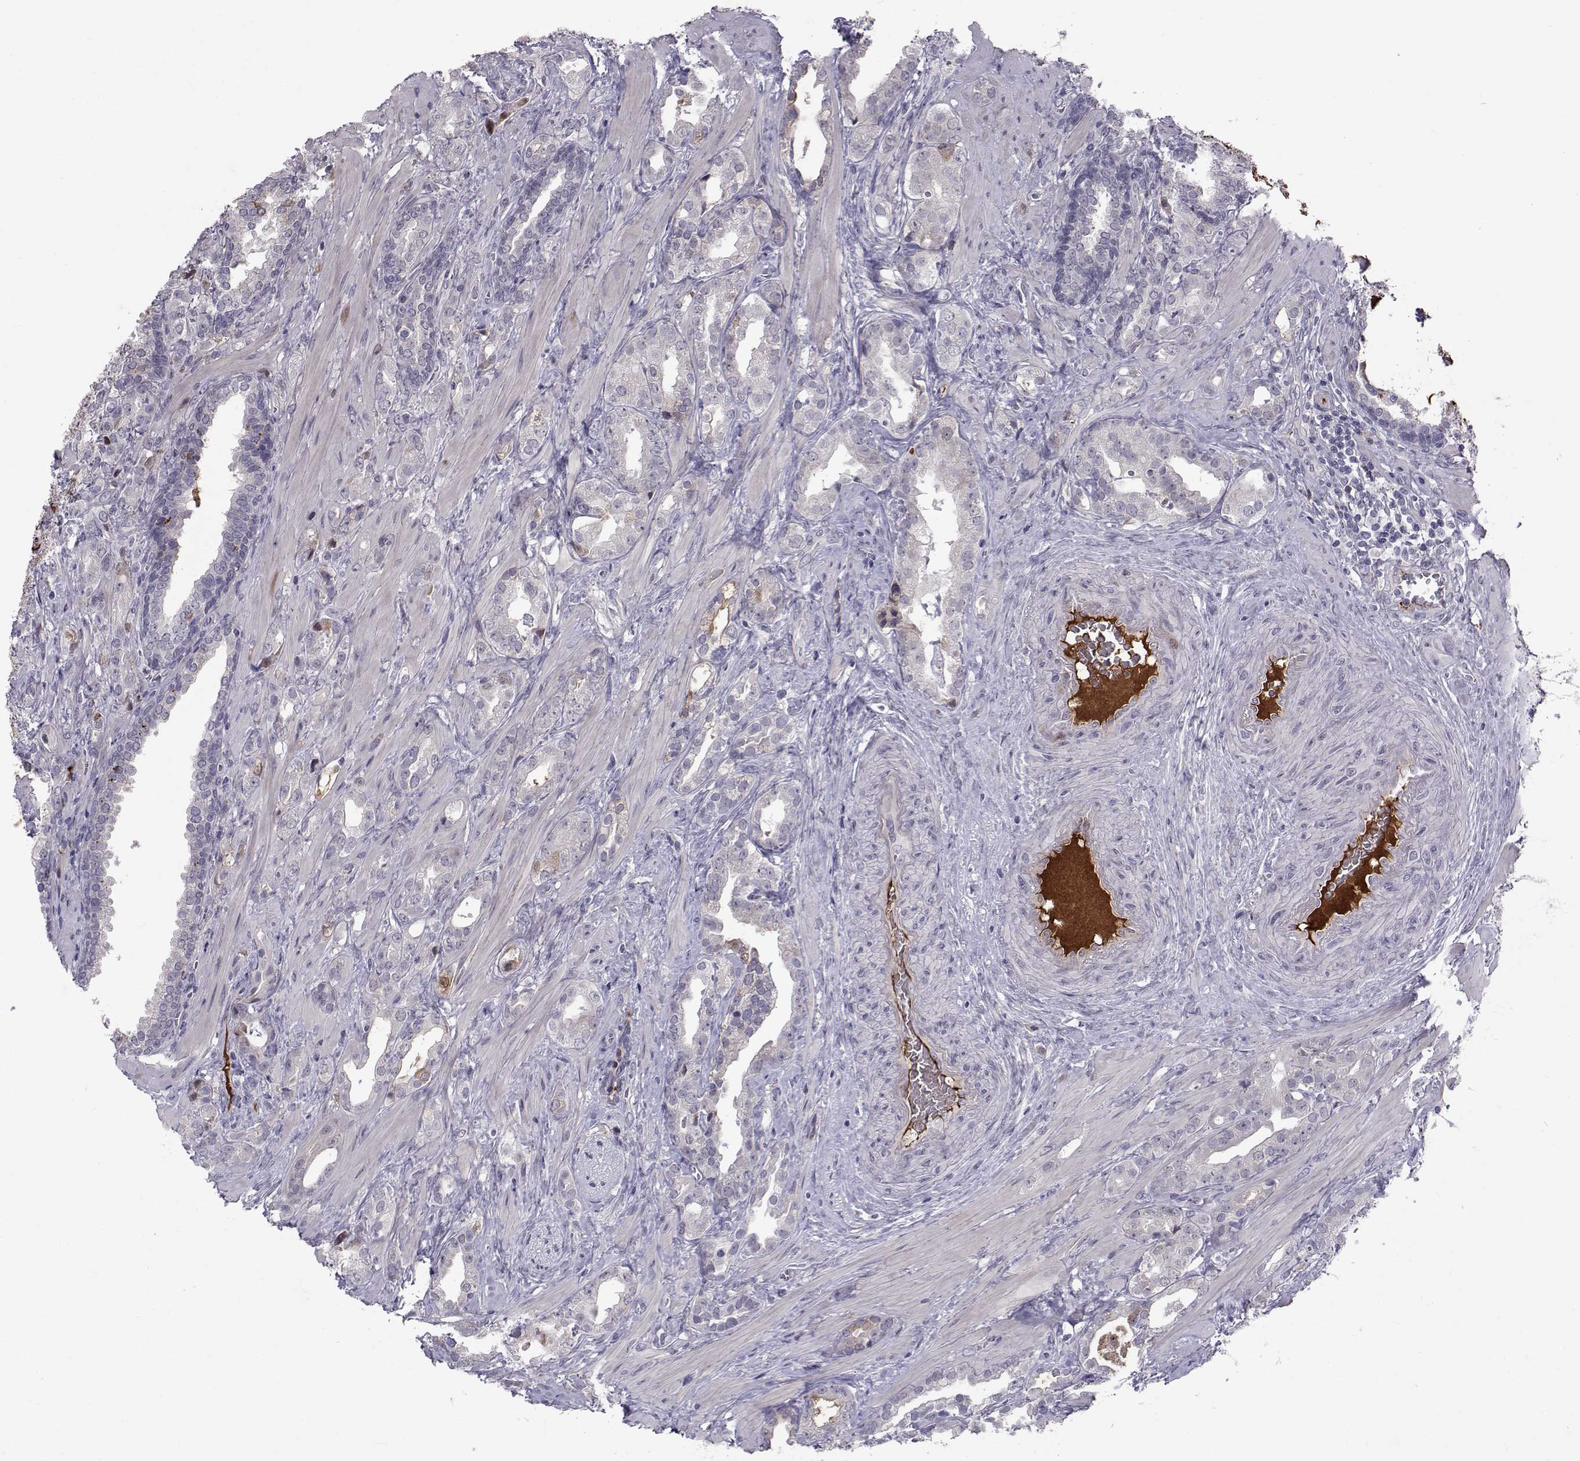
{"staining": {"intensity": "negative", "quantity": "none", "location": "none"}, "tissue": "prostate cancer", "cell_type": "Tumor cells", "image_type": "cancer", "snomed": [{"axis": "morphology", "description": "Adenocarcinoma, NOS"}, {"axis": "topography", "description": "Prostate"}], "caption": "This image is of prostate cancer stained with immunohistochemistry (IHC) to label a protein in brown with the nuclei are counter-stained blue. There is no staining in tumor cells.", "gene": "TNFRSF11B", "patient": {"sex": "male", "age": 57}}